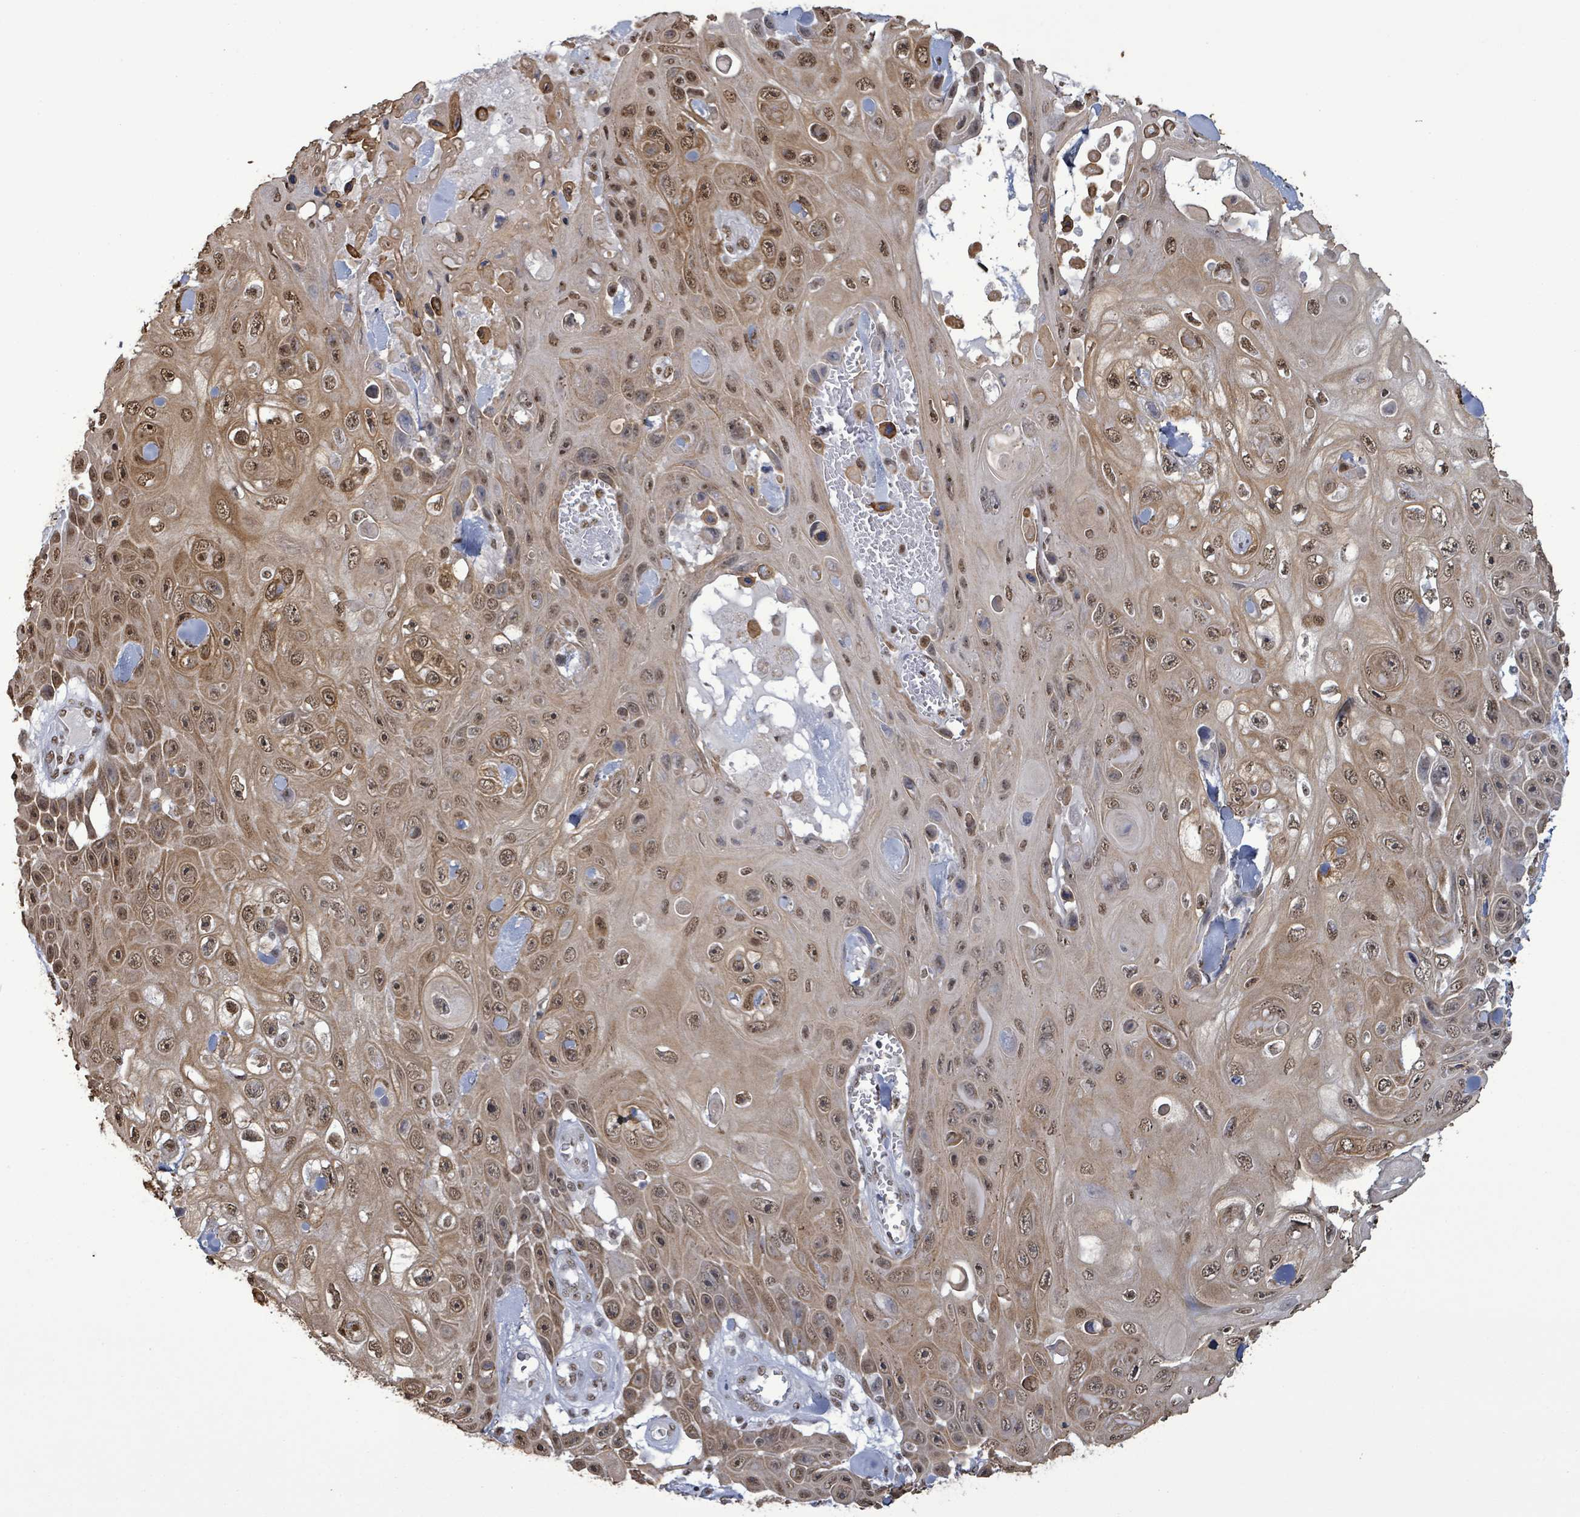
{"staining": {"intensity": "moderate", "quantity": ">75%", "location": "cytoplasmic/membranous,nuclear"}, "tissue": "skin cancer", "cell_type": "Tumor cells", "image_type": "cancer", "snomed": [{"axis": "morphology", "description": "Squamous cell carcinoma, NOS"}, {"axis": "topography", "description": "Skin"}], "caption": "Moderate cytoplasmic/membranous and nuclear staining is seen in approximately >75% of tumor cells in skin cancer (squamous cell carcinoma). (DAB = brown stain, brightfield microscopy at high magnification).", "gene": "SAMD14", "patient": {"sex": "male", "age": 82}}